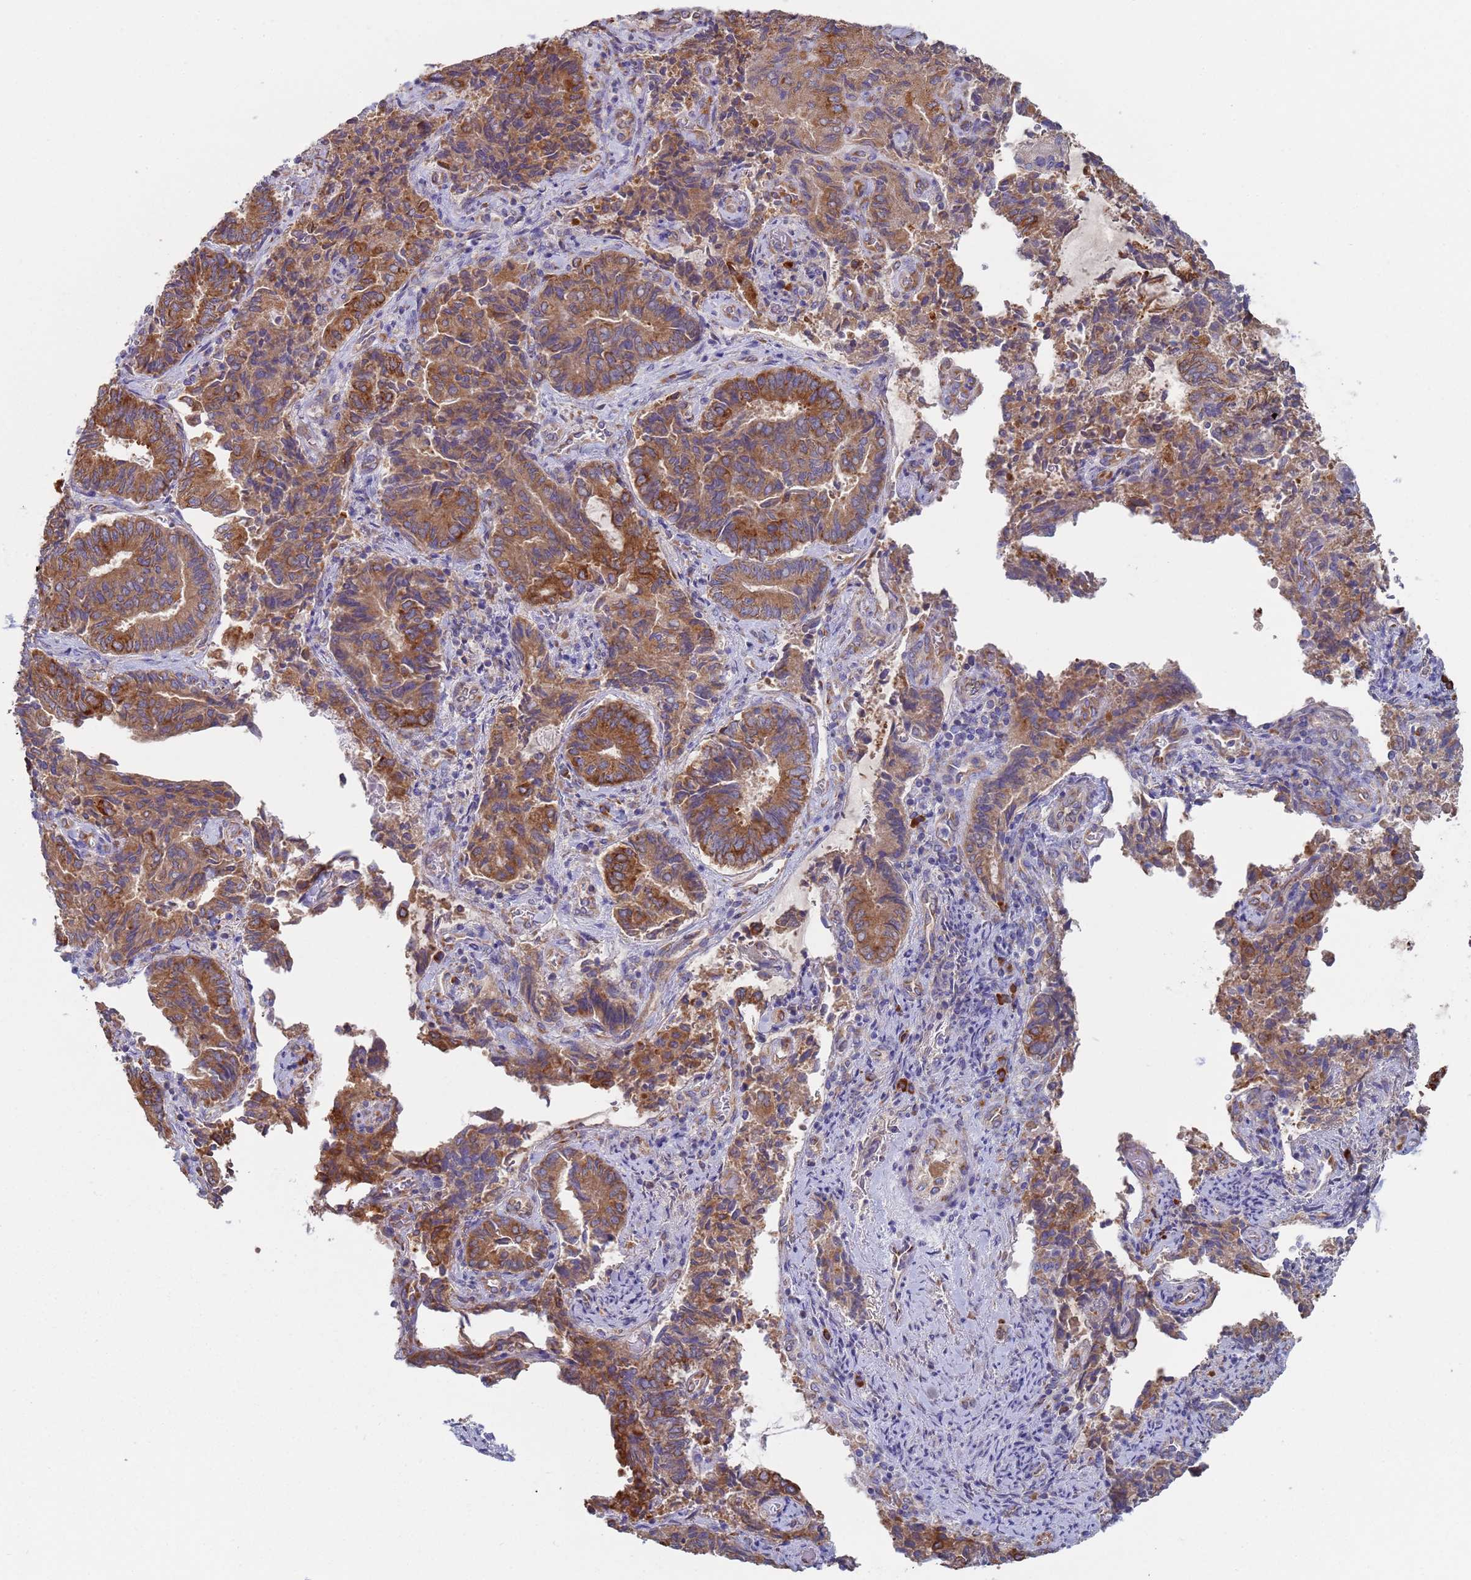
{"staining": {"intensity": "strong", "quantity": ">75%", "location": "cytoplasmic/membranous"}, "tissue": "endometrial cancer", "cell_type": "Tumor cells", "image_type": "cancer", "snomed": [{"axis": "morphology", "description": "Adenocarcinoma, NOS"}, {"axis": "topography", "description": "Endometrium"}], "caption": "Endometrial cancer (adenocarcinoma) was stained to show a protein in brown. There is high levels of strong cytoplasmic/membranous positivity in about >75% of tumor cells.", "gene": "ZNF844", "patient": {"sex": "female", "age": 80}}